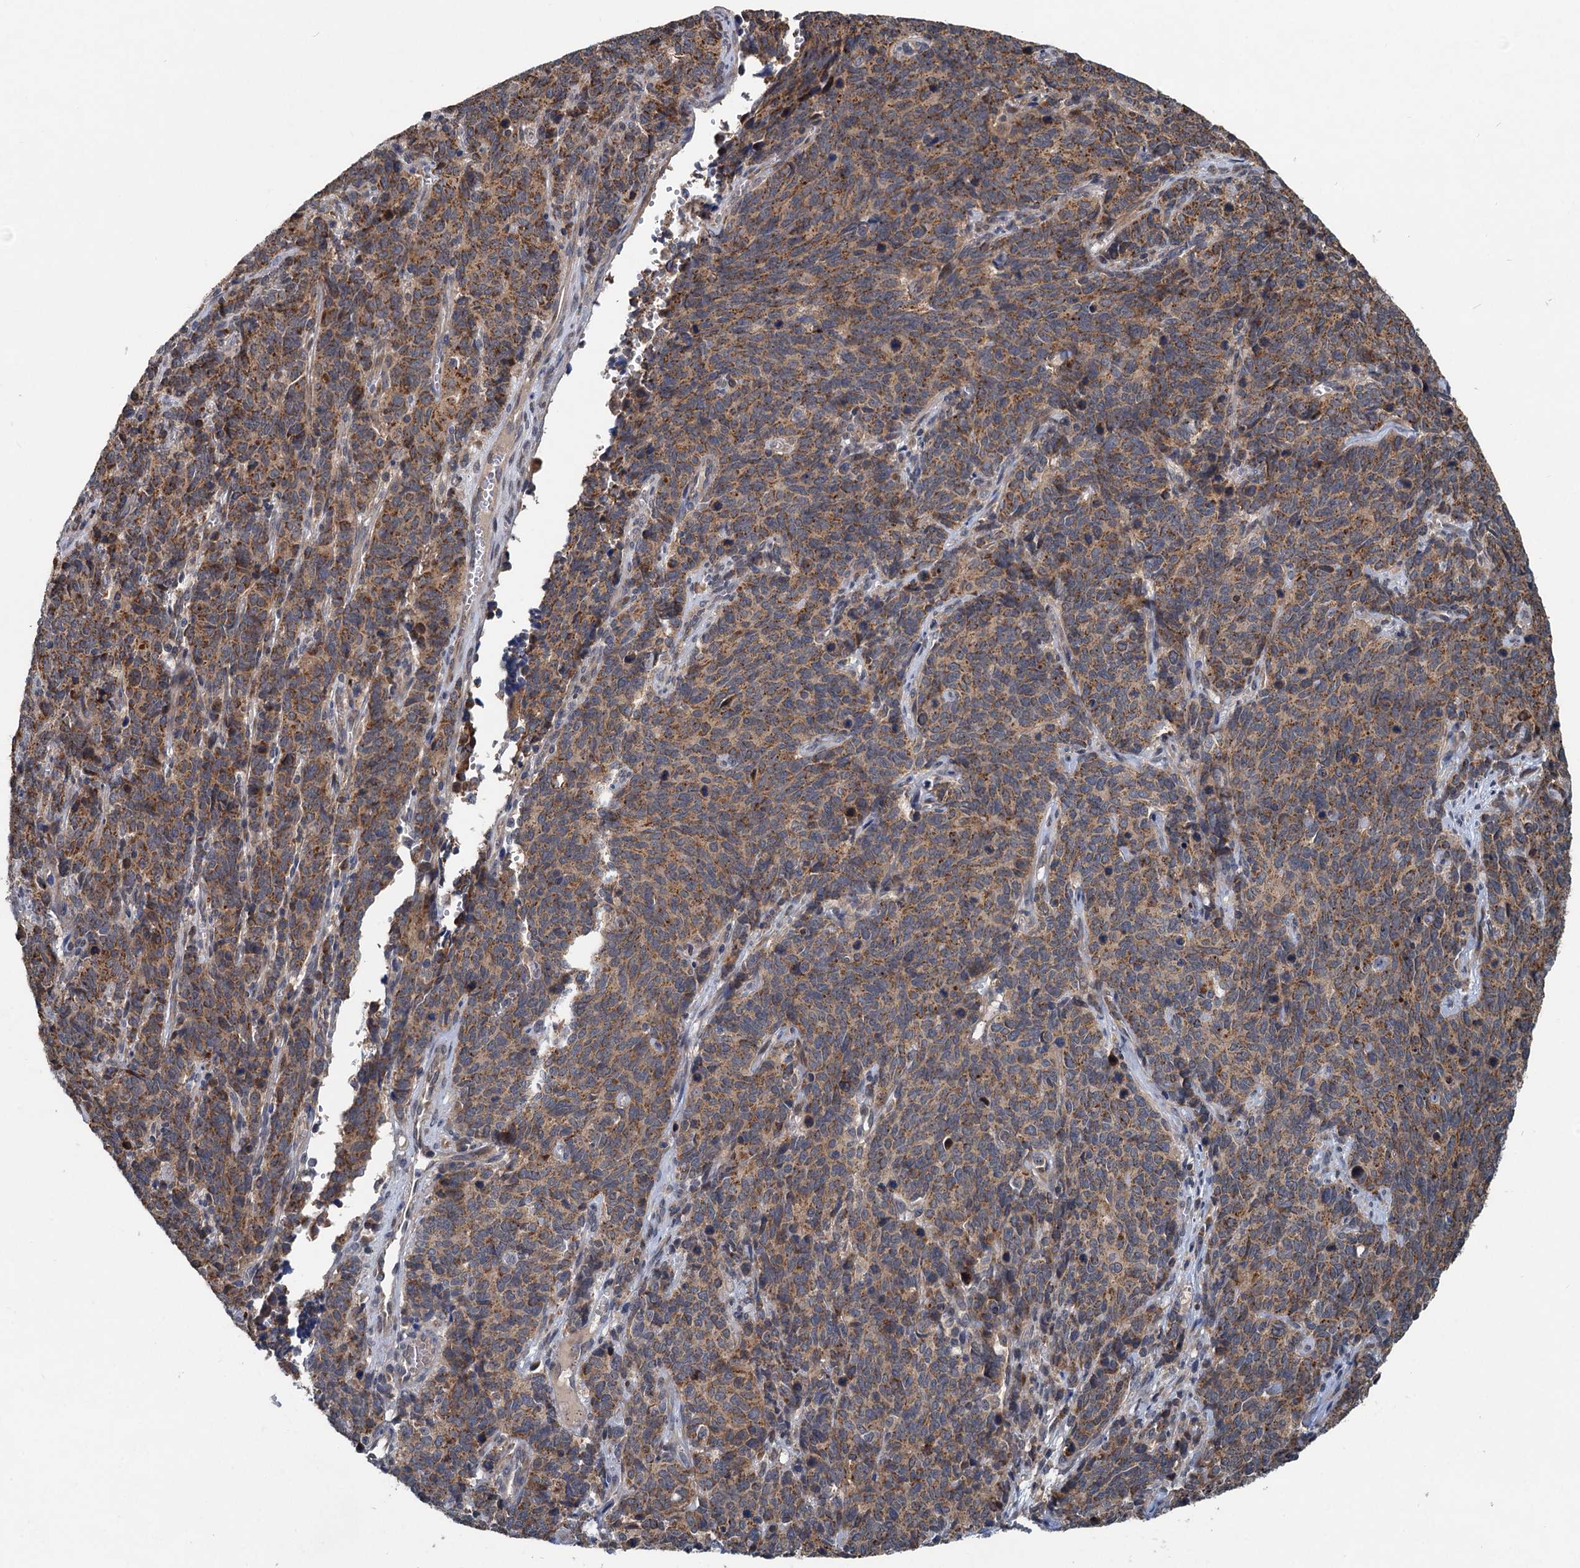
{"staining": {"intensity": "moderate", "quantity": ">75%", "location": "cytoplasmic/membranous"}, "tissue": "cervical cancer", "cell_type": "Tumor cells", "image_type": "cancer", "snomed": [{"axis": "morphology", "description": "Squamous cell carcinoma, NOS"}, {"axis": "topography", "description": "Cervix"}], "caption": "The histopathology image shows staining of cervical cancer, revealing moderate cytoplasmic/membranous protein expression (brown color) within tumor cells.", "gene": "OTUB1", "patient": {"sex": "female", "age": 60}}